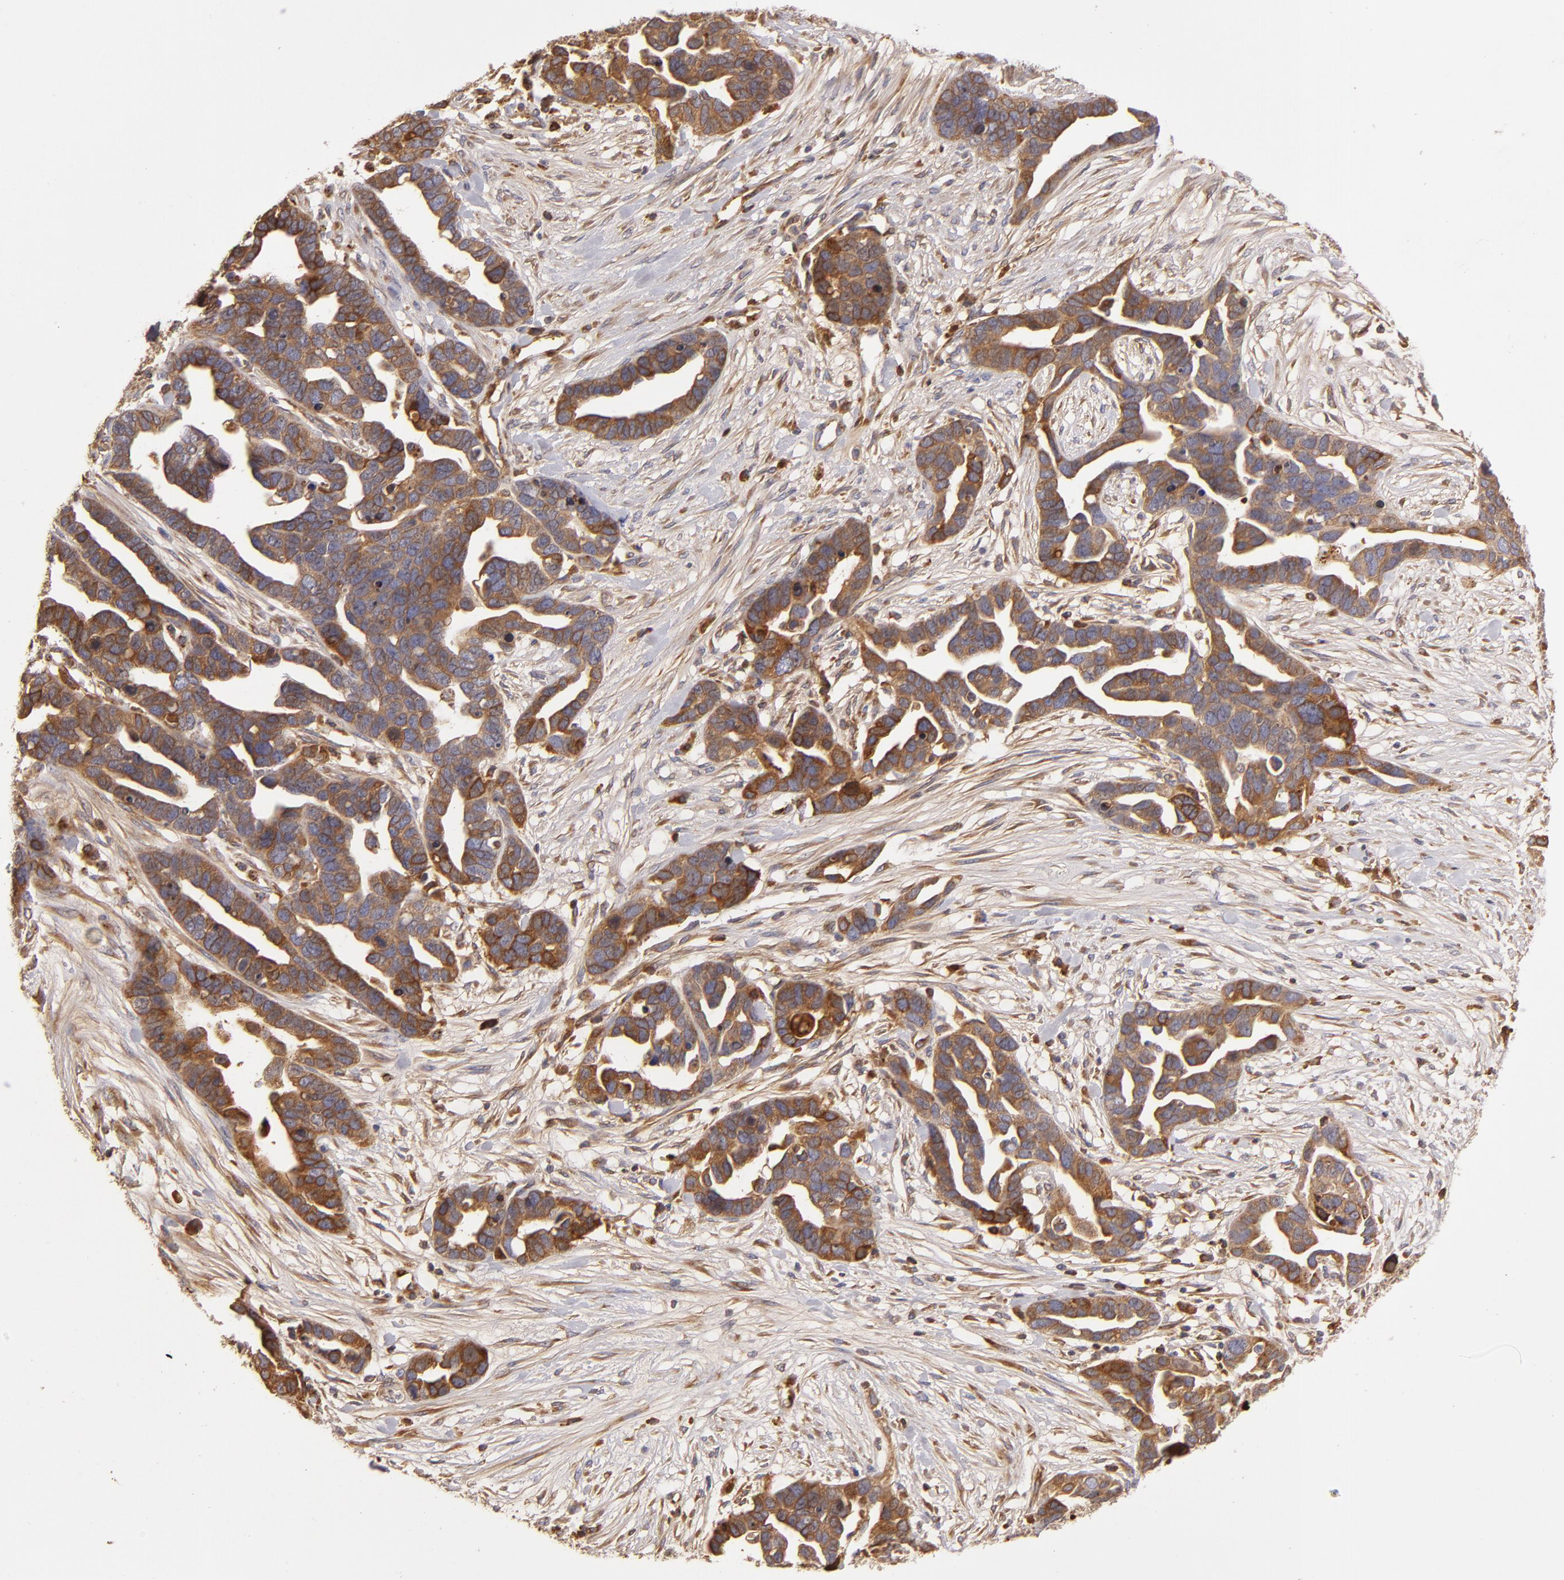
{"staining": {"intensity": "strong", "quantity": ">75%", "location": "cytoplasmic/membranous"}, "tissue": "ovarian cancer", "cell_type": "Tumor cells", "image_type": "cancer", "snomed": [{"axis": "morphology", "description": "Cystadenocarcinoma, serous, NOS"}, {"axis": "topography", "description": "Ovary"}], "caption": "Approximately >75% of tumor cells in human ovarian serous cystadenocarcinoma exhibit strong cytoplasmic/membranous protein expression as visualized by brown immunohistochemical staining.", "gene": "CFB", "patient": {"sex": "female", "age": 54}}